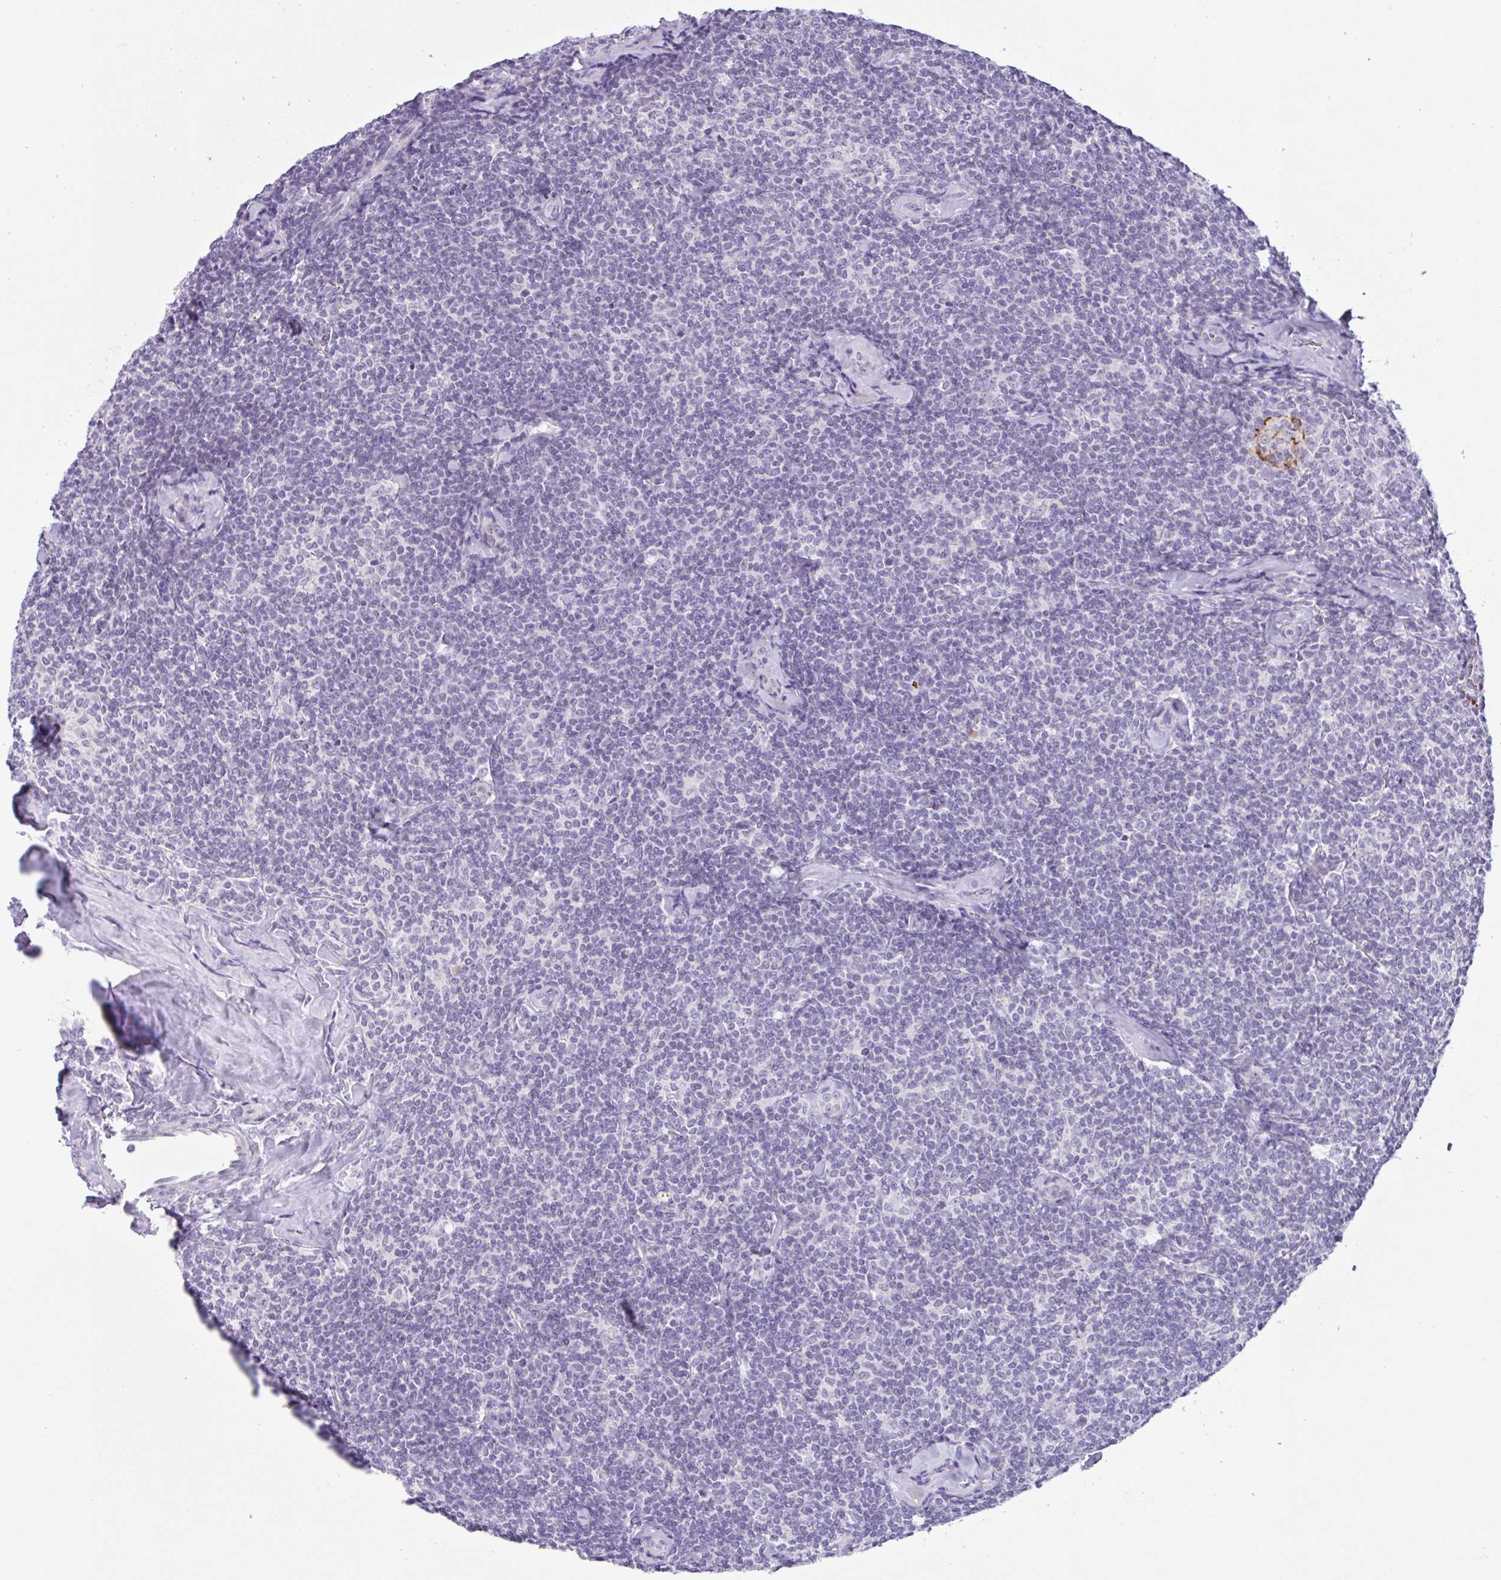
{"staining": {"intensity": "negative", "quantity": "none", "location": "none"}, "tissue": "lymphoma", "cell_type": "Tumor cells", "image_type": "cancer", "snomed": [{"axis": "morphology", "description": "Malignant lymphoma, non-Hodgkin's type, Low grade"}, {"axis": "topography", "description": "Lymph node"}], "caption": "Human lymphoma stained for a protein using immunohistochemistry (IHC) demonstrates no expression in tumor cells.", "gene": "CTSE", "patient": {"sex": "female", "age": 56}}